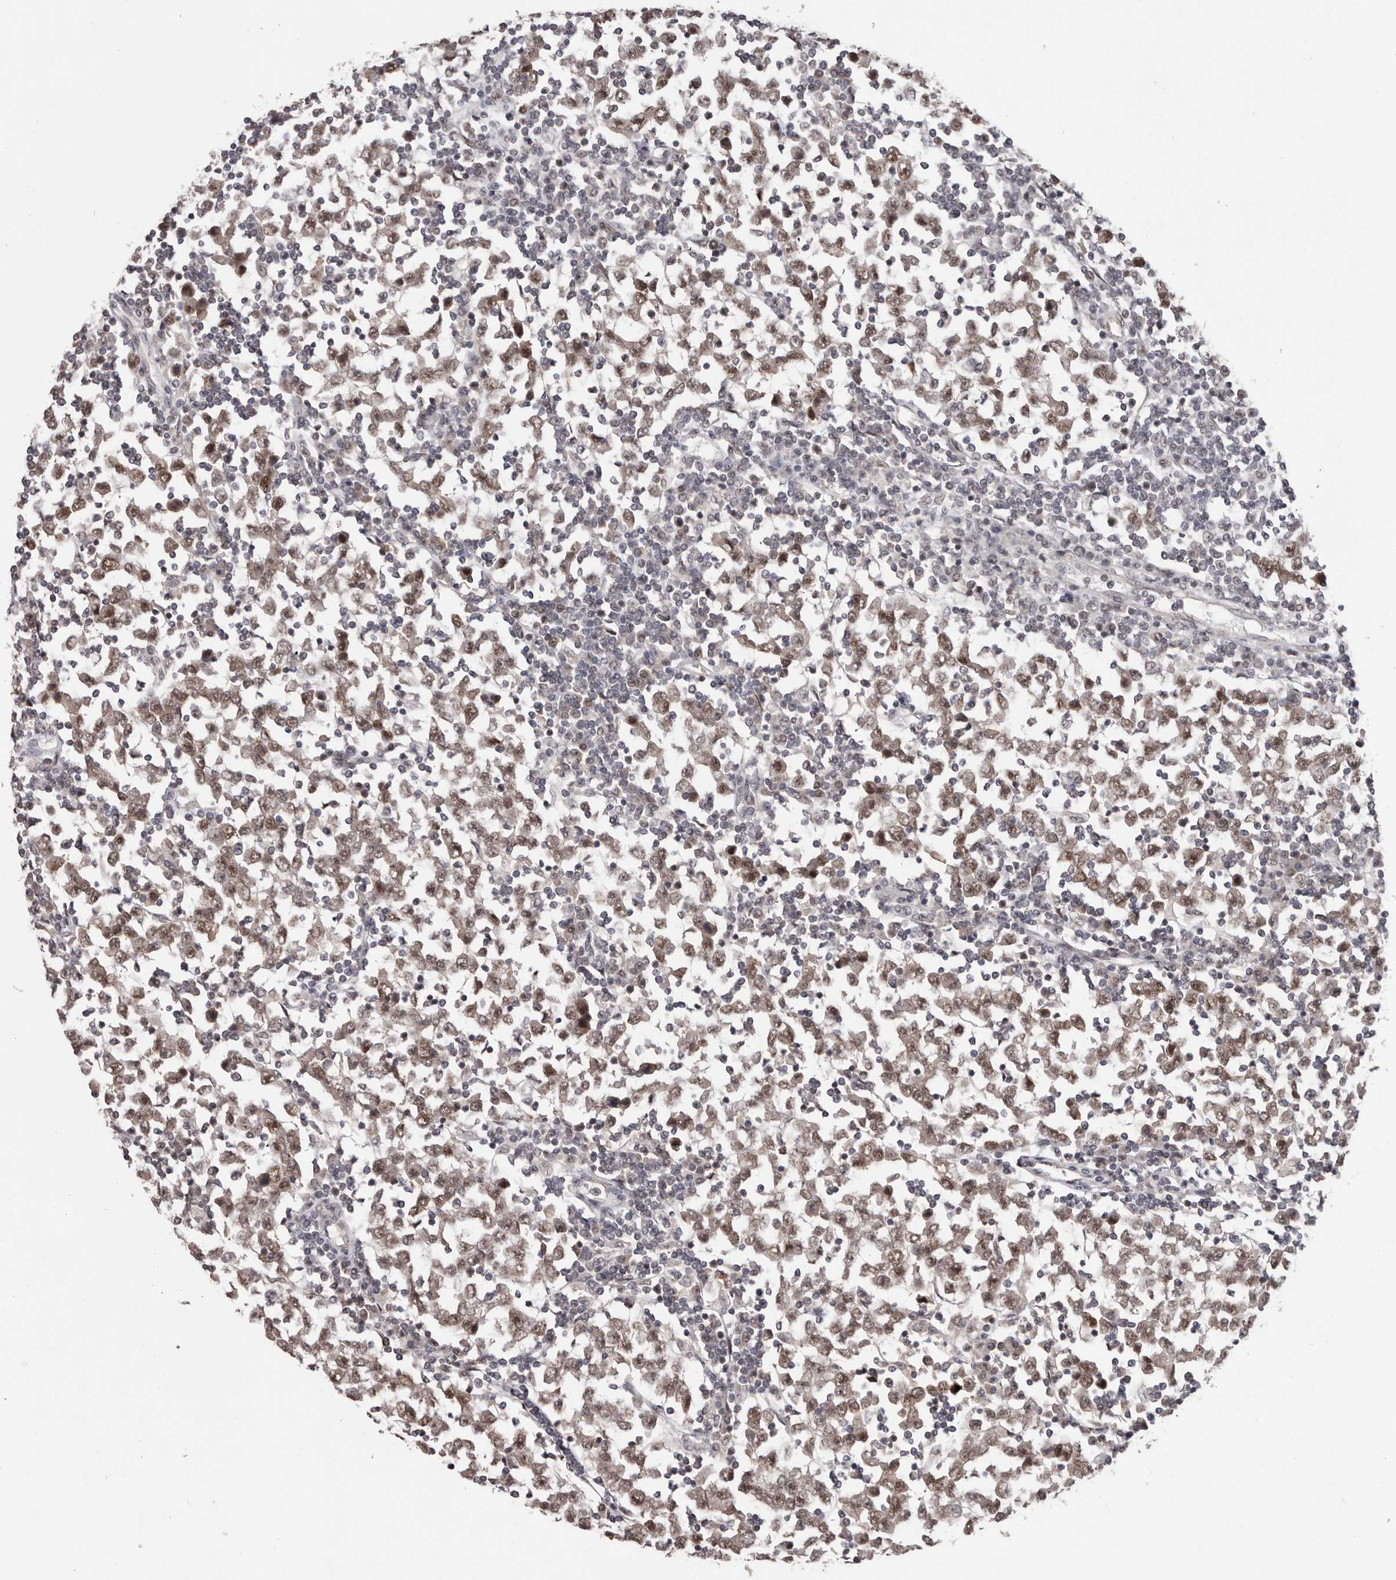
{"staining": {"intensity": "moderate", "quantity": ">75%", "location": "nuclear"}, "tissue": "testis cancer", "cell_type": "Tumor cells", "image_type": "cancer", "snomed": [{"axis": "morphology", "description": "Seminoma, NOS"}, {"axis": "topography", "description": "Testis"}], "caption": "Immunohistochemical staining of testis cancer (seminoma) demonstrates moderate nuclear protein positivity in approximately >75% of tumor cells.", "gene": "TBX5", "patient": {"sex": "male", "age": 65}}